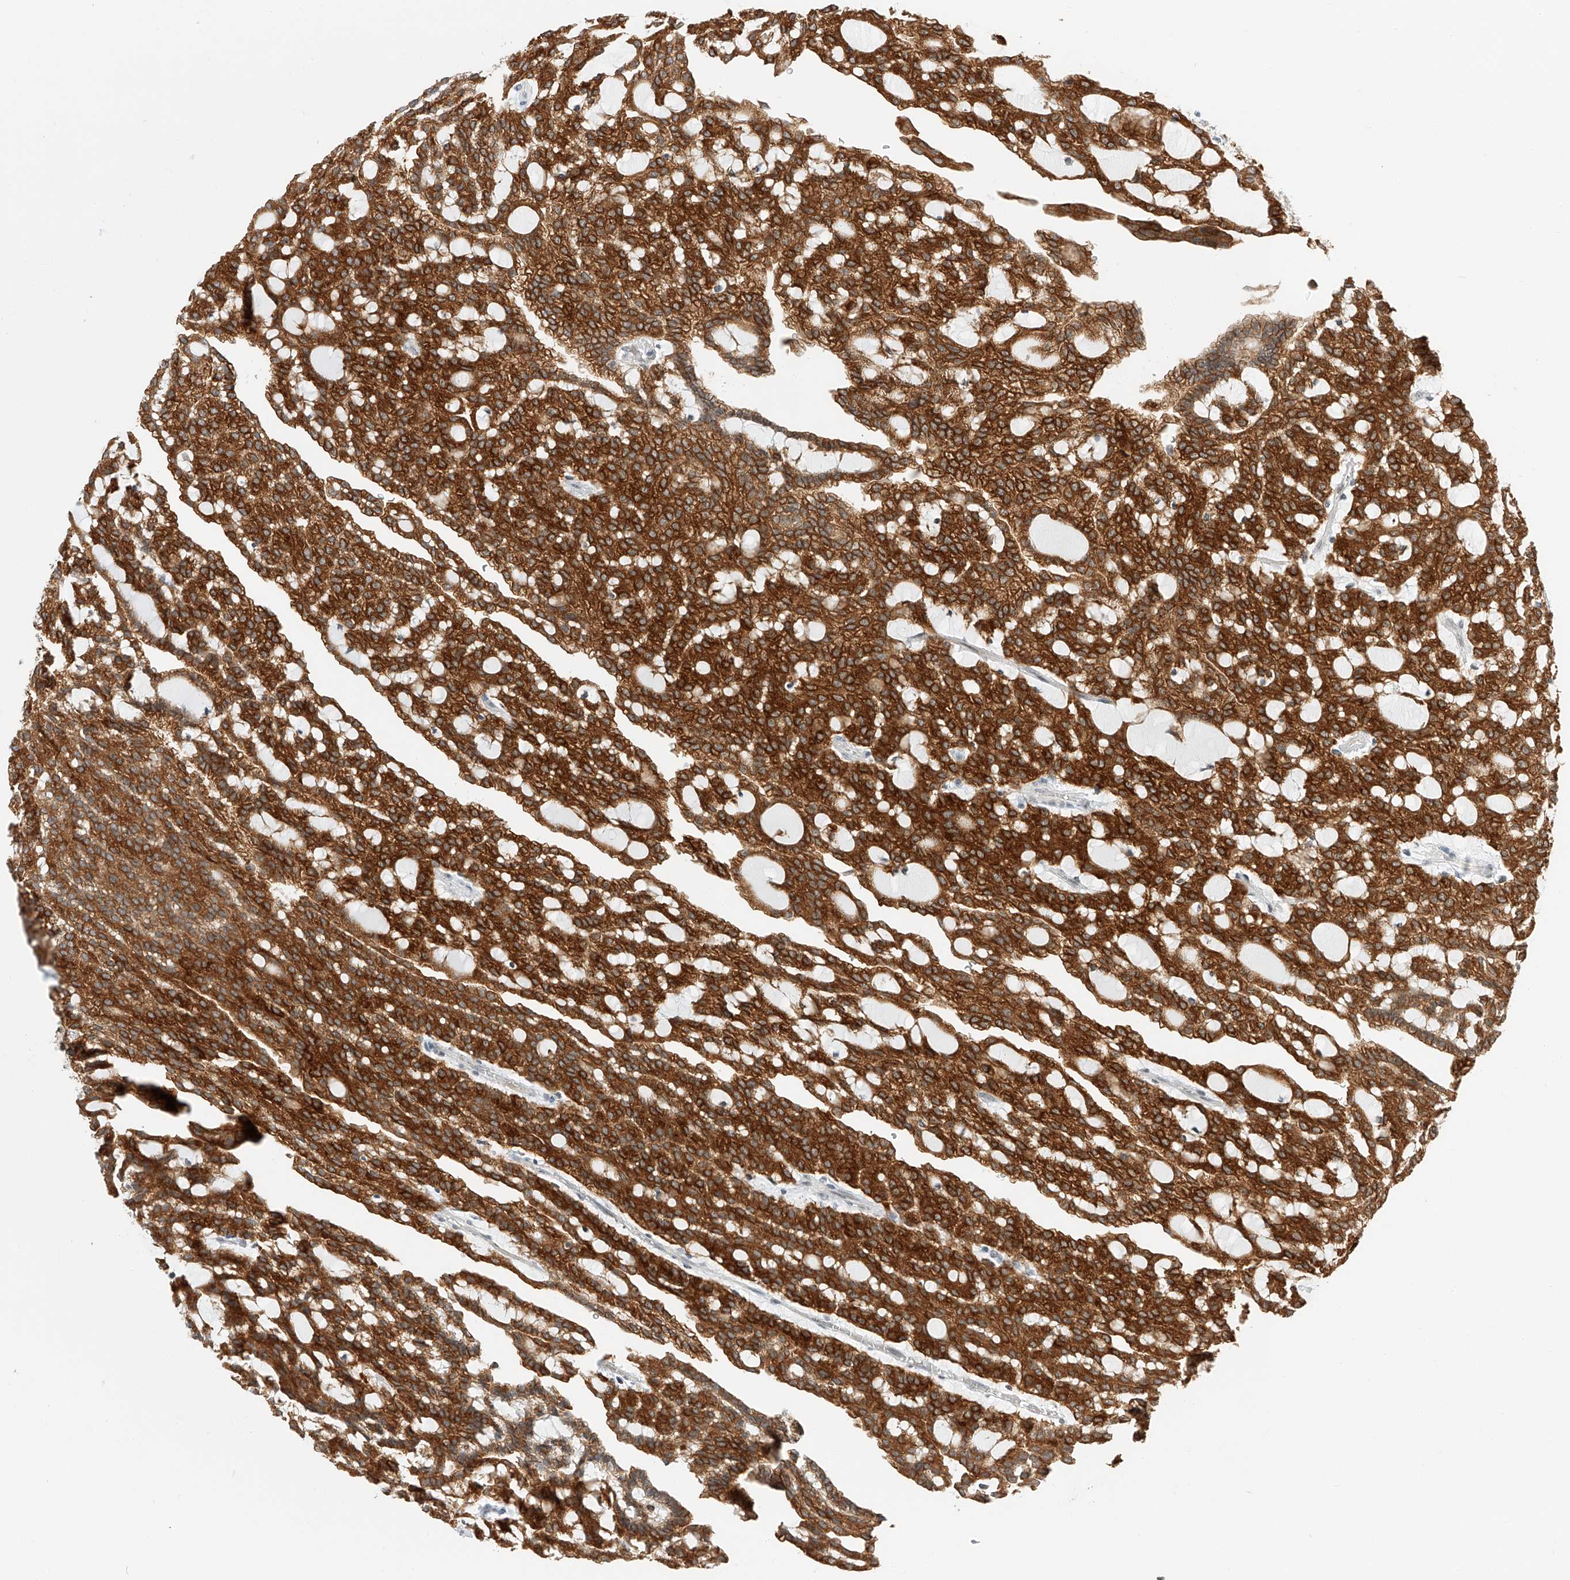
{"staining": {"intensity": "strong", "quantity": ">75%", "location": "cytoplasmic/membranous"}, "tissue": "renal cancer", "cell_type": "Tumor cells", "image_type": "cancer", "snomed": [{"axis": "morphology", "description": "Adenocarcinoma, NOS"}, {"axis": "topography", "description": "Kidney"}], "caption": "A micrograph showing strong cytoplasmic/membranous staining in approximately >75% of tumor cells in renal cancer, as visualized by brown immunohistochemical staining.", "gene": "CARMIL1", "patient": {"sex": "male", "age": 63}}